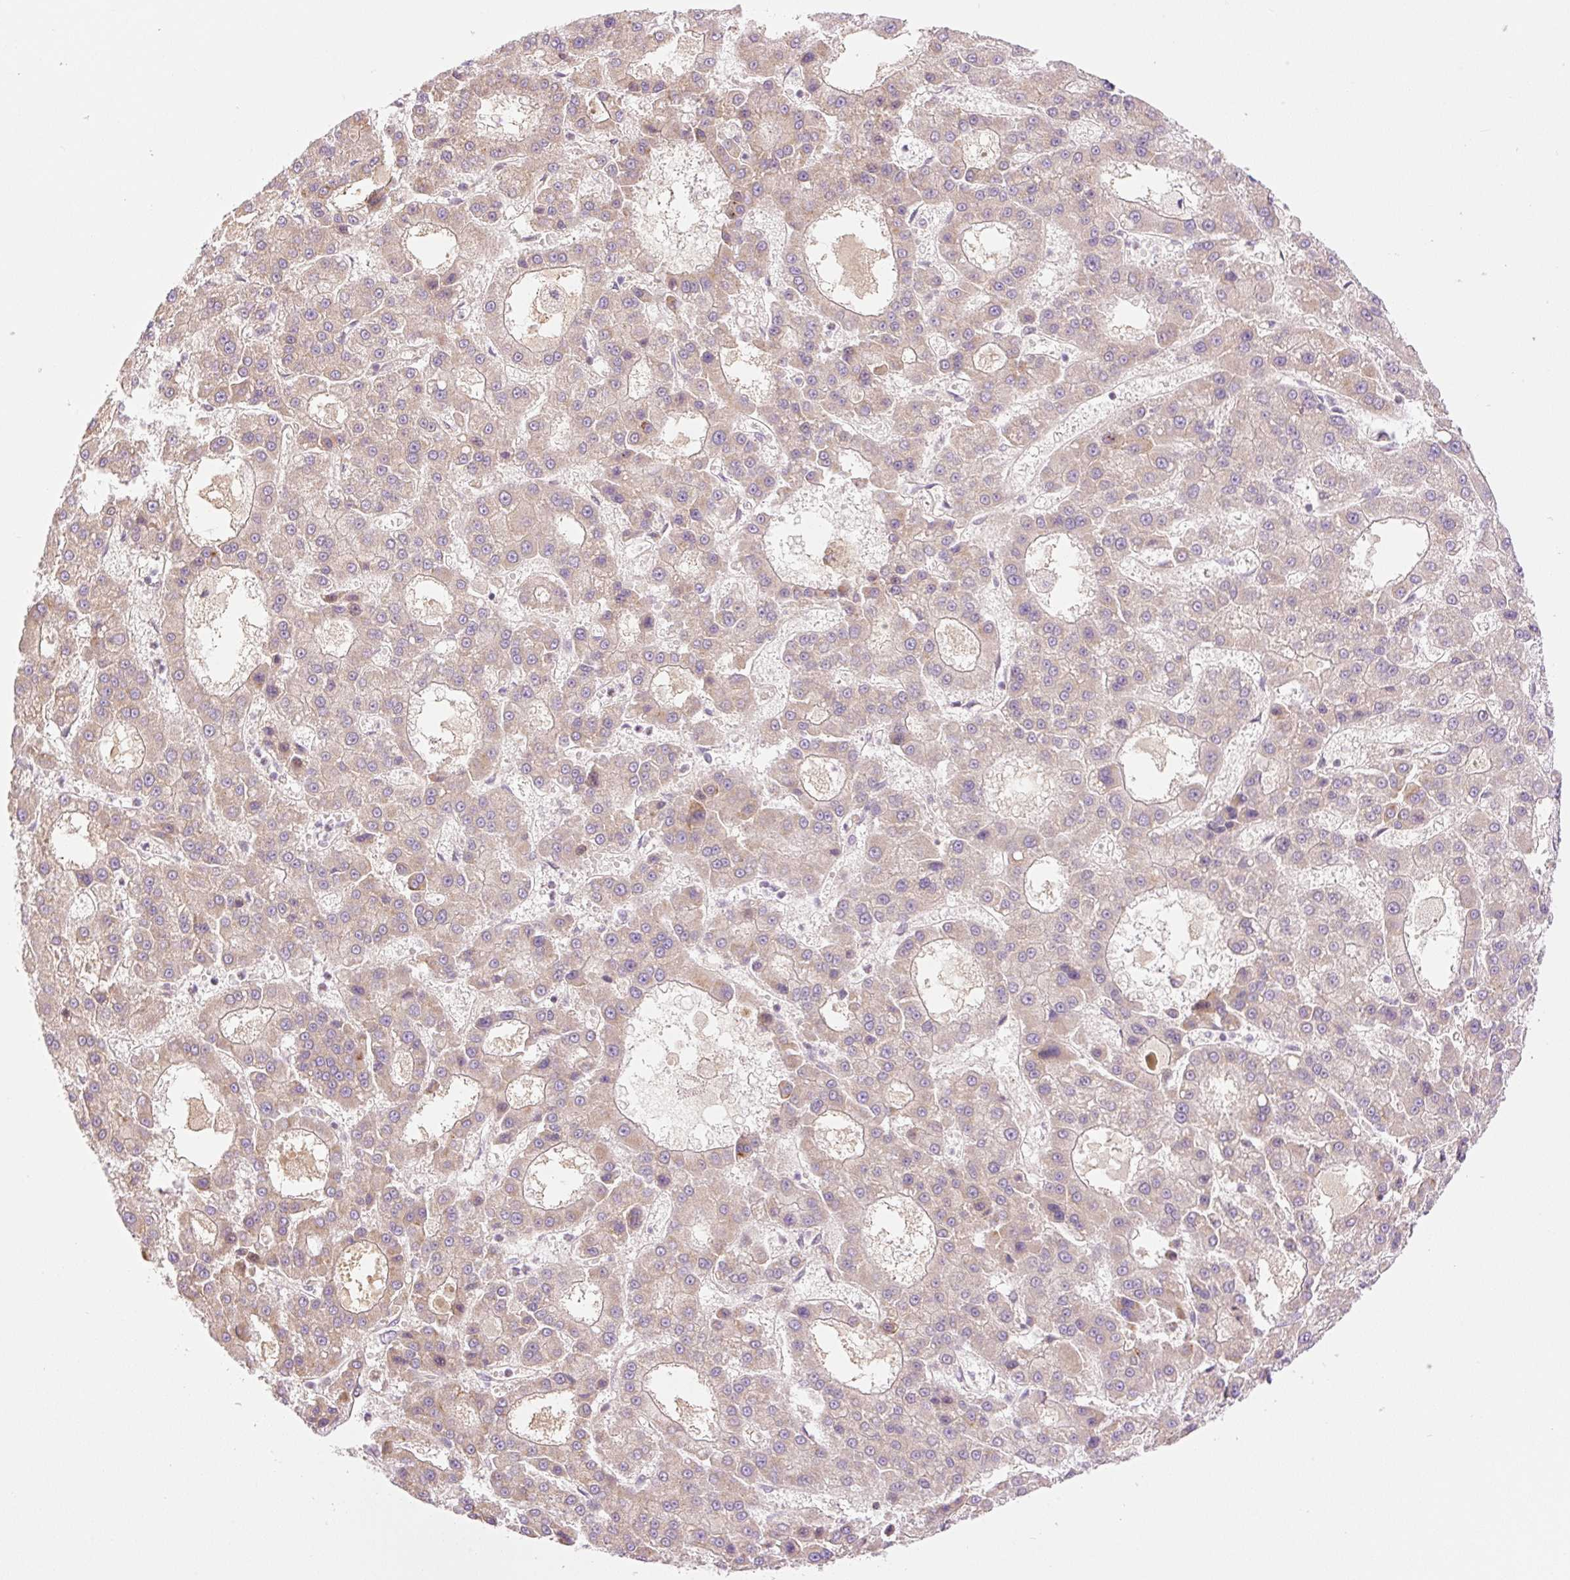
{"staining": {"intensity": "weak", "quantity": ">75%", "location": "cytoplasmic/membranous"}, "tissue": "liver cancer", "cell_type": "Tumor cells", "image_type": "cancer", "snomed": [{"axis": "morphology", "description": "Carcinoma, Hepatocellular, NOS"}, {"axis": "topography", "description": "Liver"}], "caption": "Immunohistochemical staining of liver hepatocellular carcinoma demonstrates low levels of weak cytoplasmic/membranous protein expression in about >75% of tumor cells.", "gene": "ZNF394", "patient": {"sex": "male", "age": 70}}